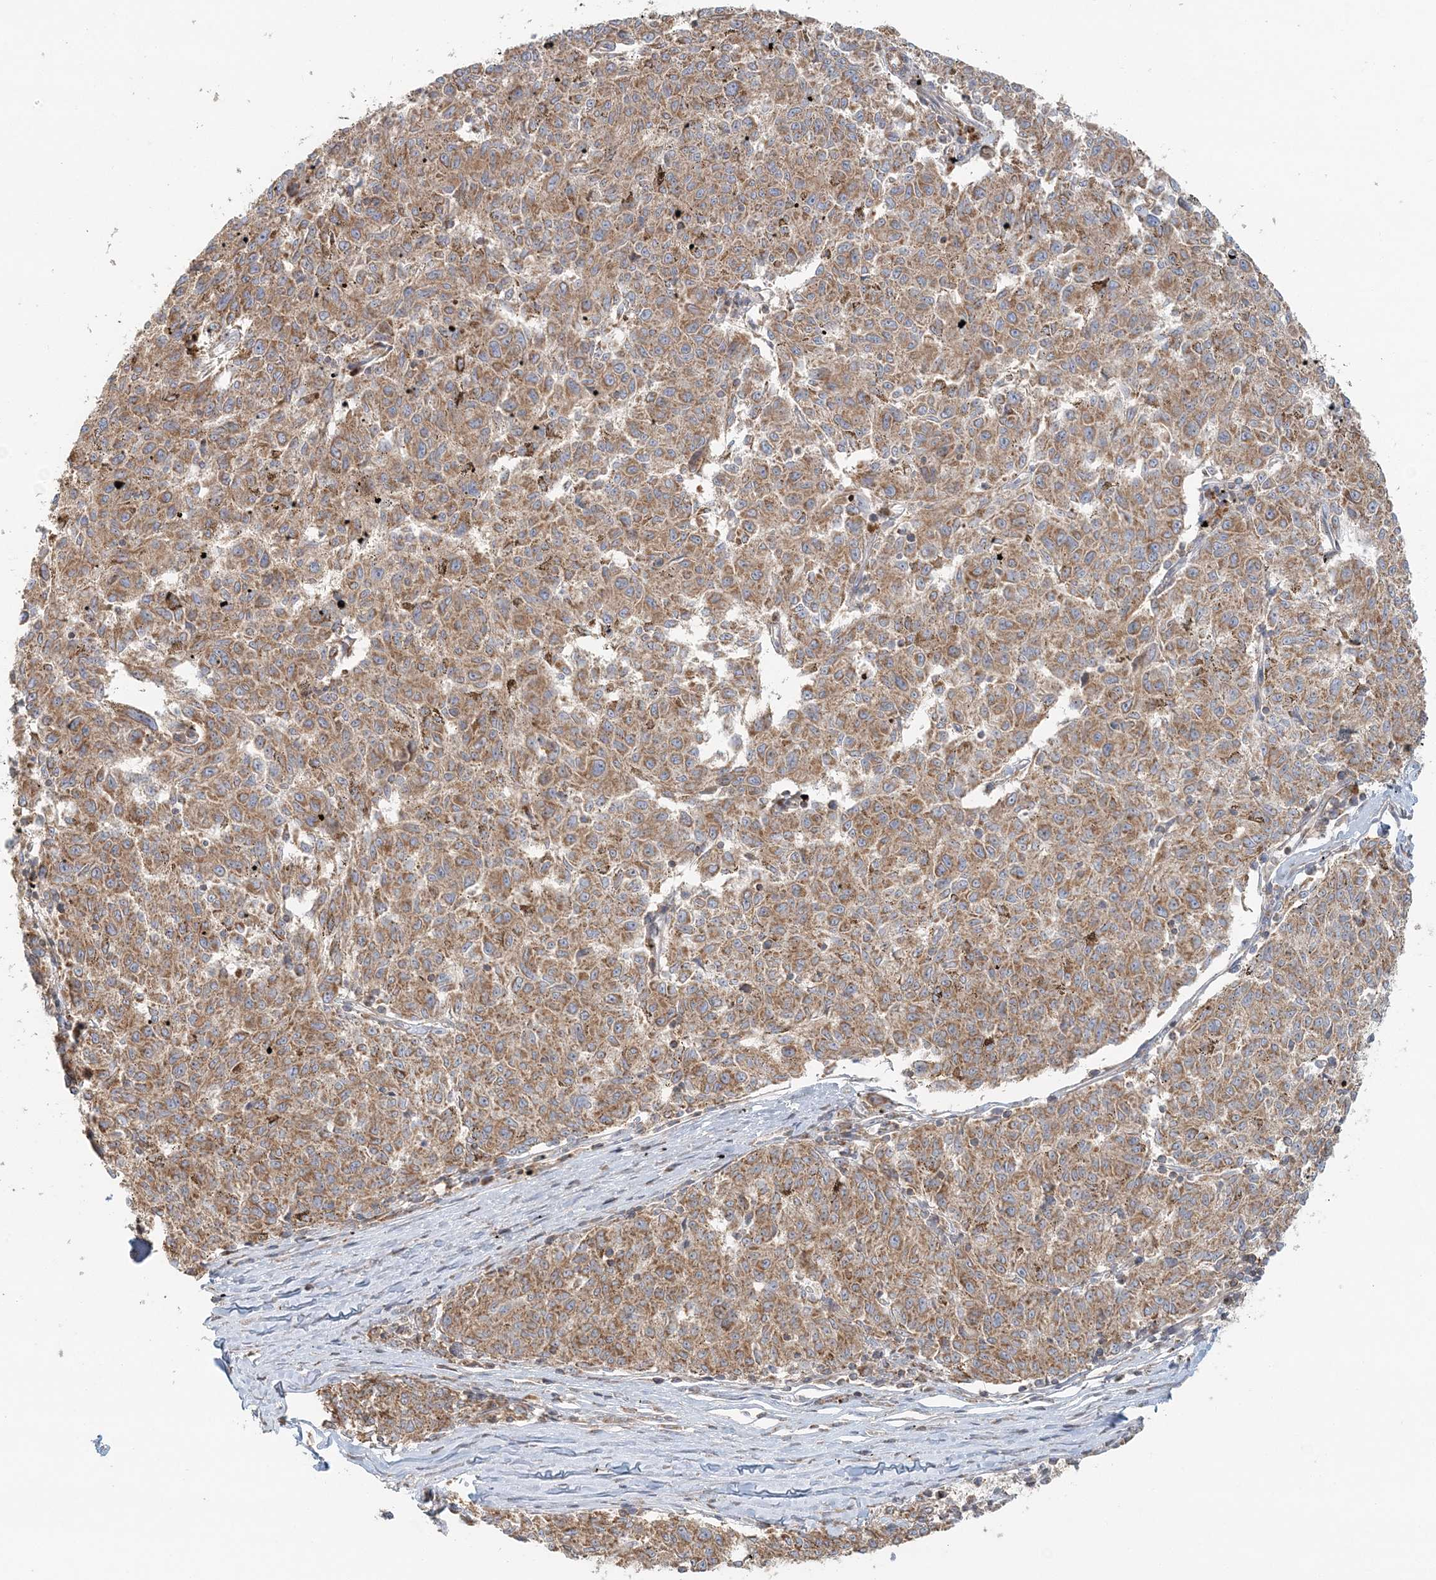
{"staining": {"intensity": "moderate", "quantity": ">75%", "location": "cytoplasmic/membranous"}, "tissue": "melanoma", "cell_type": "Tumor cells", "image_type": "cancer", "snomed": [{"axis": "morphology", "description": "Malignant melanoma, NOS"}, {"axis": "topography", "description": "Skin"}], "caption": "Moderate cytoplasmic/membranous expression for a protein is appreciated in approximately >75% of tumor cells of melanoma using IHC.", "gene": "KIAA0232", "patient": {"sex": "female", "age": 72}}